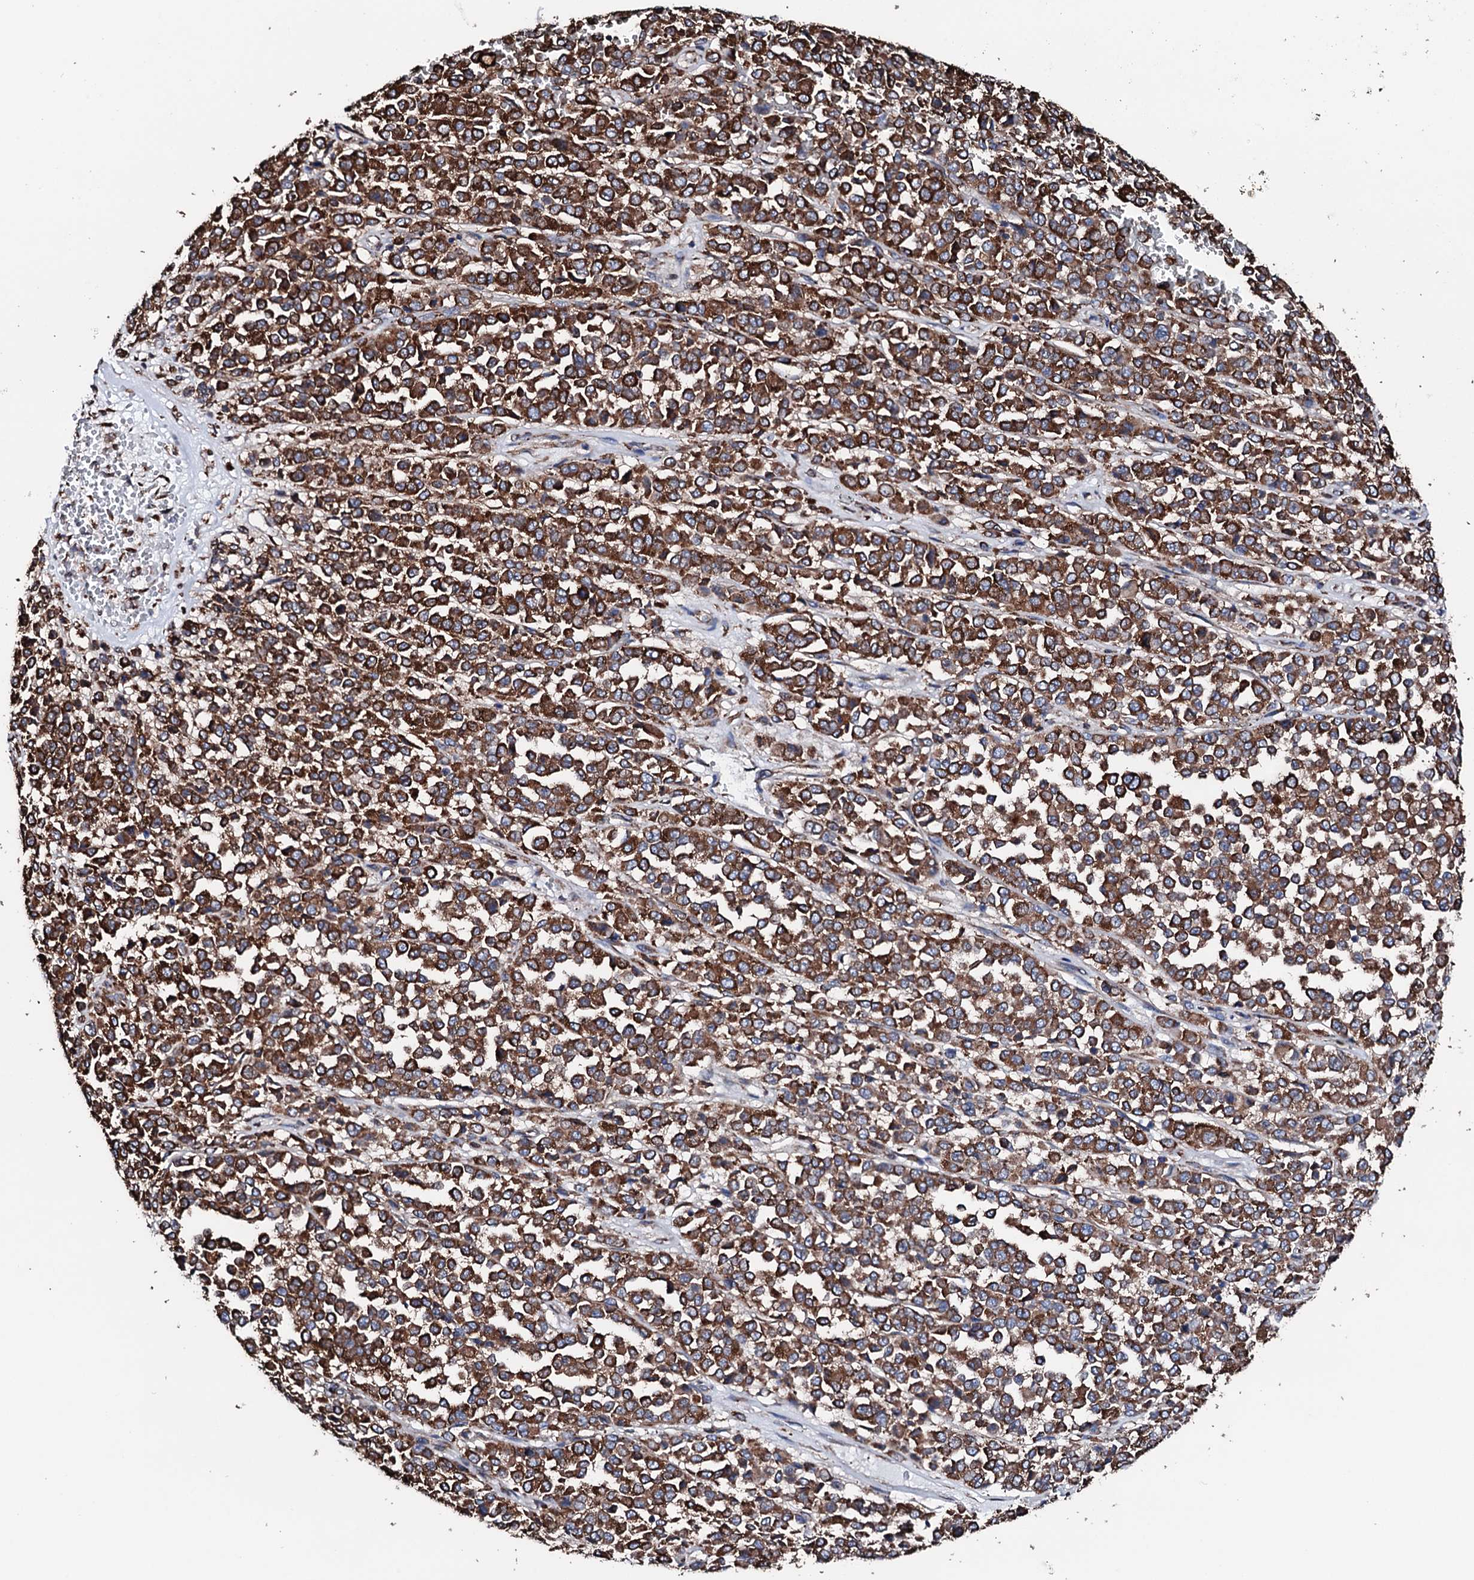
{"staining": {"intensity": "strong", "quantity": ">75%", "location": "cytoplasmic/membranous"}, "tissue": "melanoma", "cell_type": "Tumor cells", "image_type": "cancer", "snomed": [{"axis": "morphology", "description": "Malignant melanoma, Metastatic site"}, {"axis": "topography", "description": "Pancreas"}], "caption": "Protein staining by IHC demonstrates strong cytoplasmic/membranous expression in approximately >75% of tumor cells in melanoma.", "gene": "AMDHD1", "patient": {"sex": "female", "age": 30}}